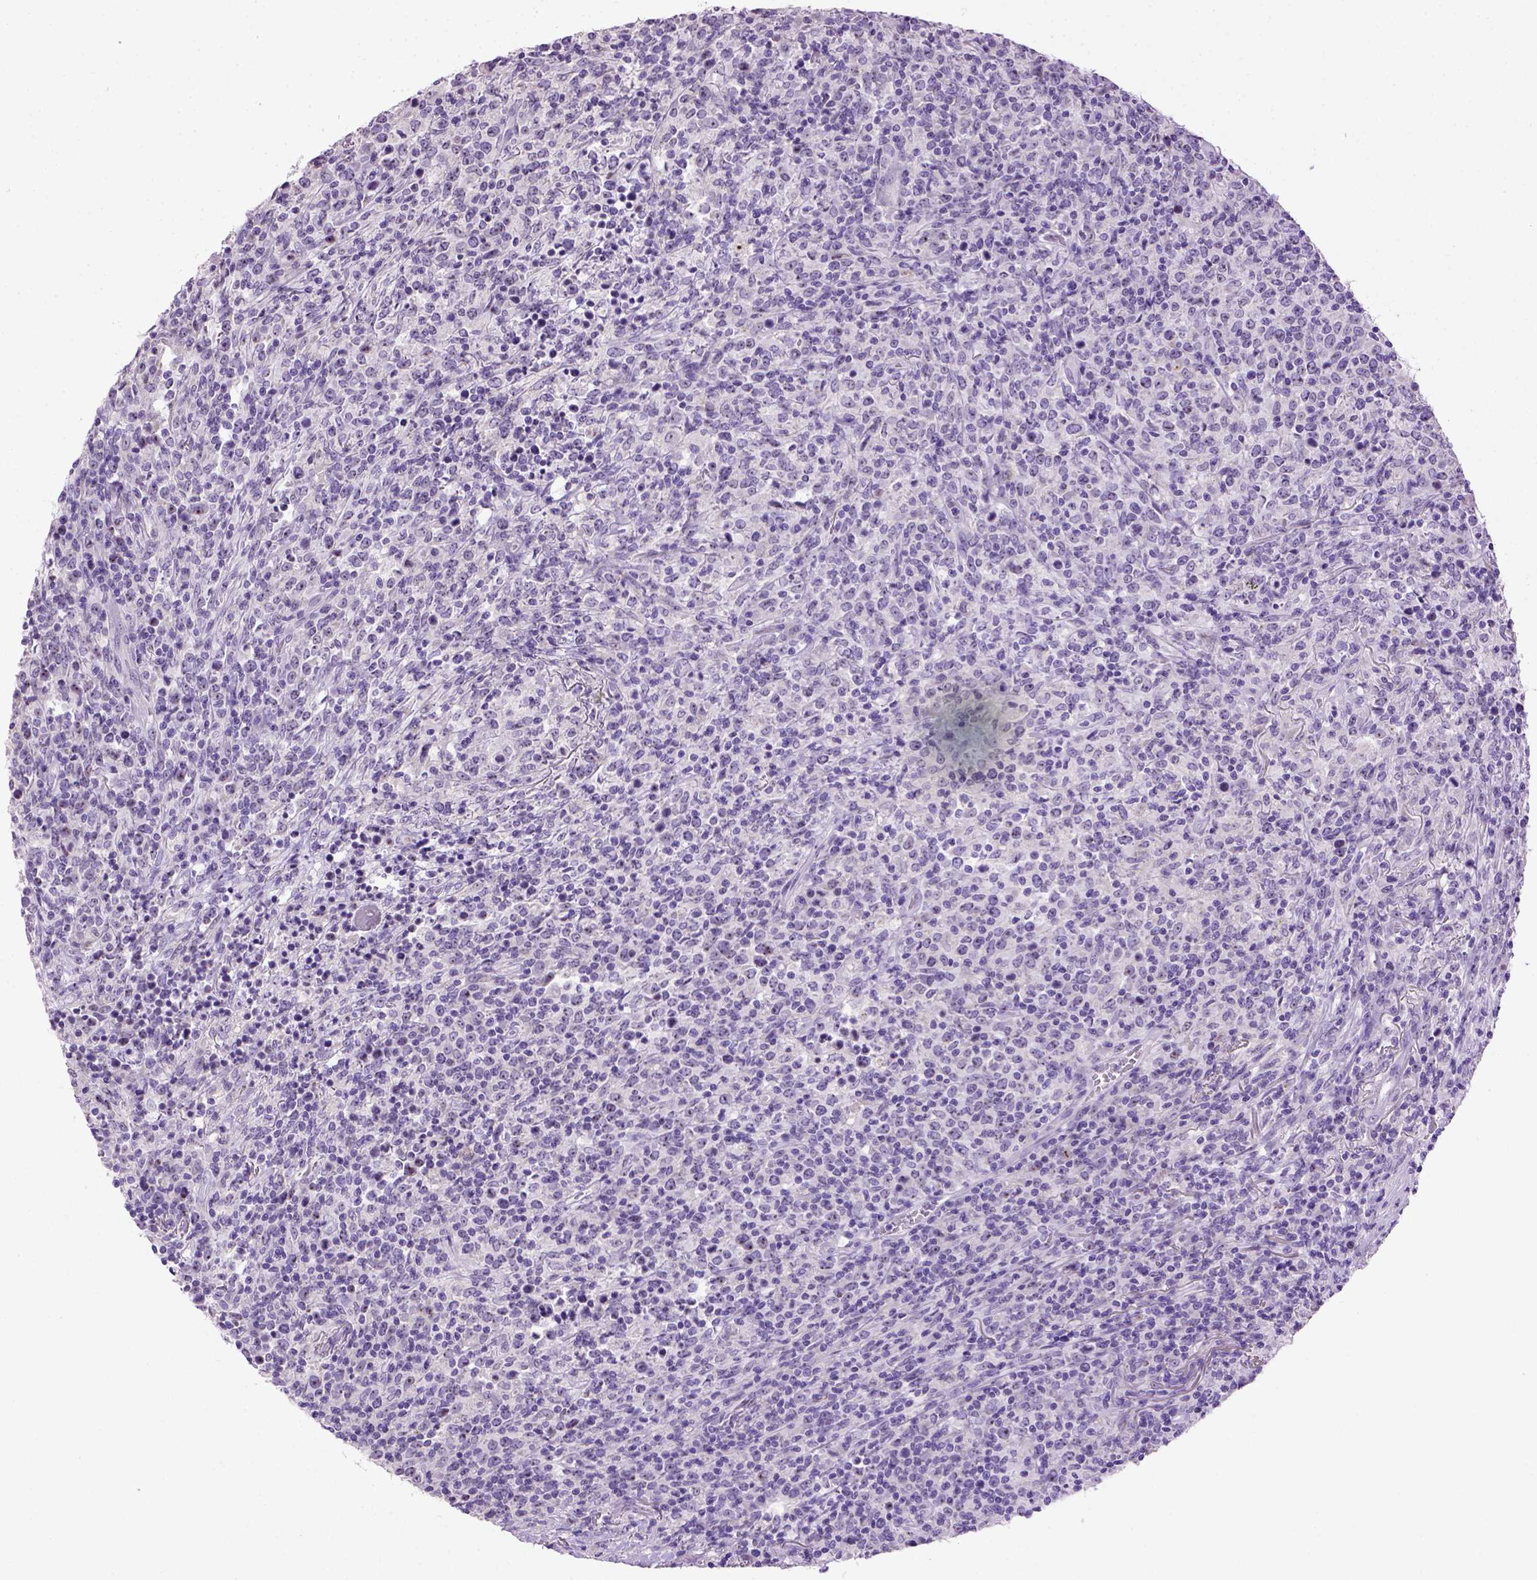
{"staining": {"intensity": "negative", "quantity": "none", "location": "none"}, "tissue": "lymphoma", "cell_type": "Tumor cells", "image_type": "cancer", "snomed": [{"axis": "morphology", "description": "Malignant lymphoma, non-Hodgkin's type, High grade"}, {"axis": "topography", "description": "Lung"}], "caption": "A histopathology image of high-grade malignant lymphoma, non-Hodgkin's type stained for a protein exhibits no brown staining in tumor cells. Brightfield microscopy of immunohistochemistry stained with DAB (3,3'-diaminobenzidine) (brown) and hematoxylin (blue), captured at high magnification.", "gene": "UTP4", "patient": {"sex": "male", "age": 79}}